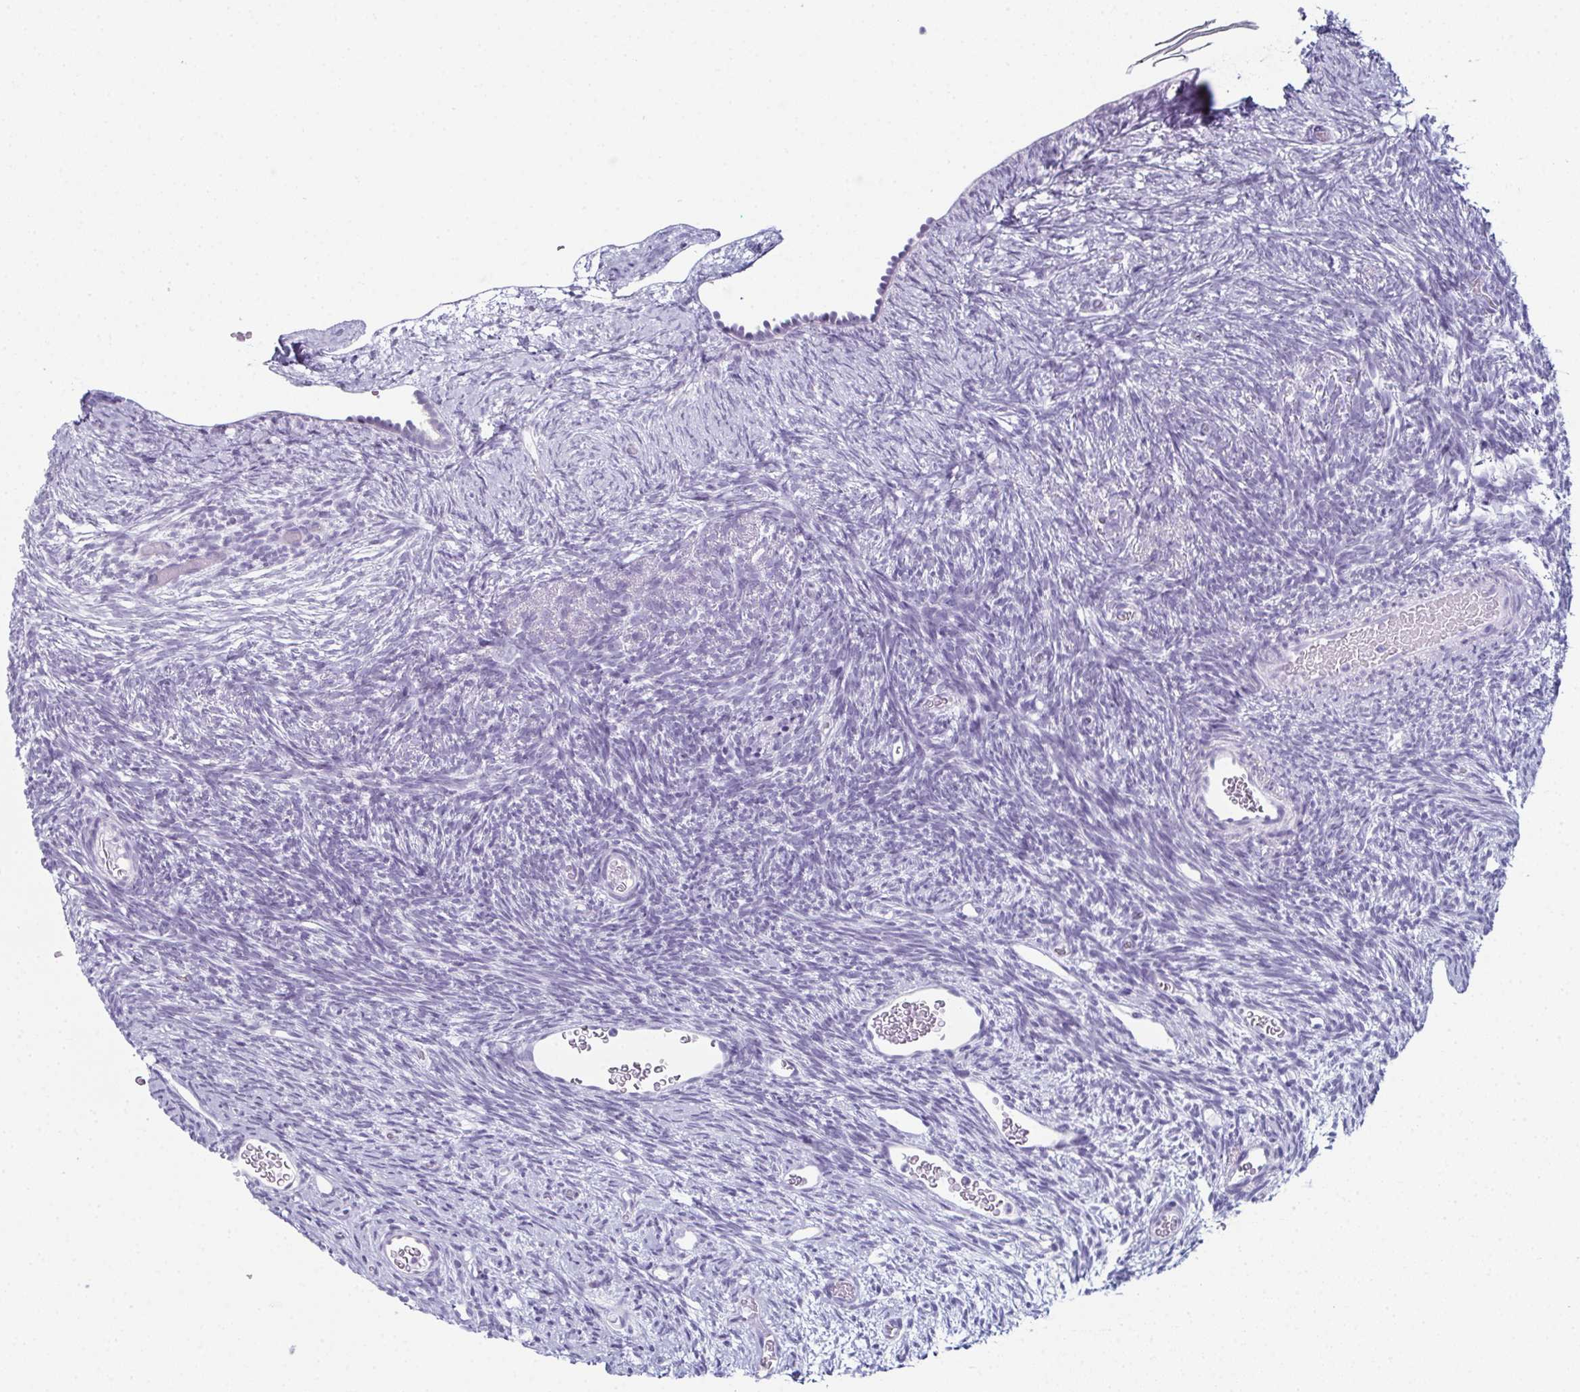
{"staining": {"intensity": "negative", "quantity": "none", "location": "none"}, "tissue": "ovary", "cell_type": "Follicle cells", "image_type": "normal", "snomed": [{"axis": "morphology", "description": "Normal tissue, NOS"}, {"axis": "topography", "description": "Ovary"}], "caption": "Protein analysis of normal ovary demonstrates no significant positivity in follicle cells.", "gene": "ENKUR", "patient": {"sex": "female", "age": 39}}